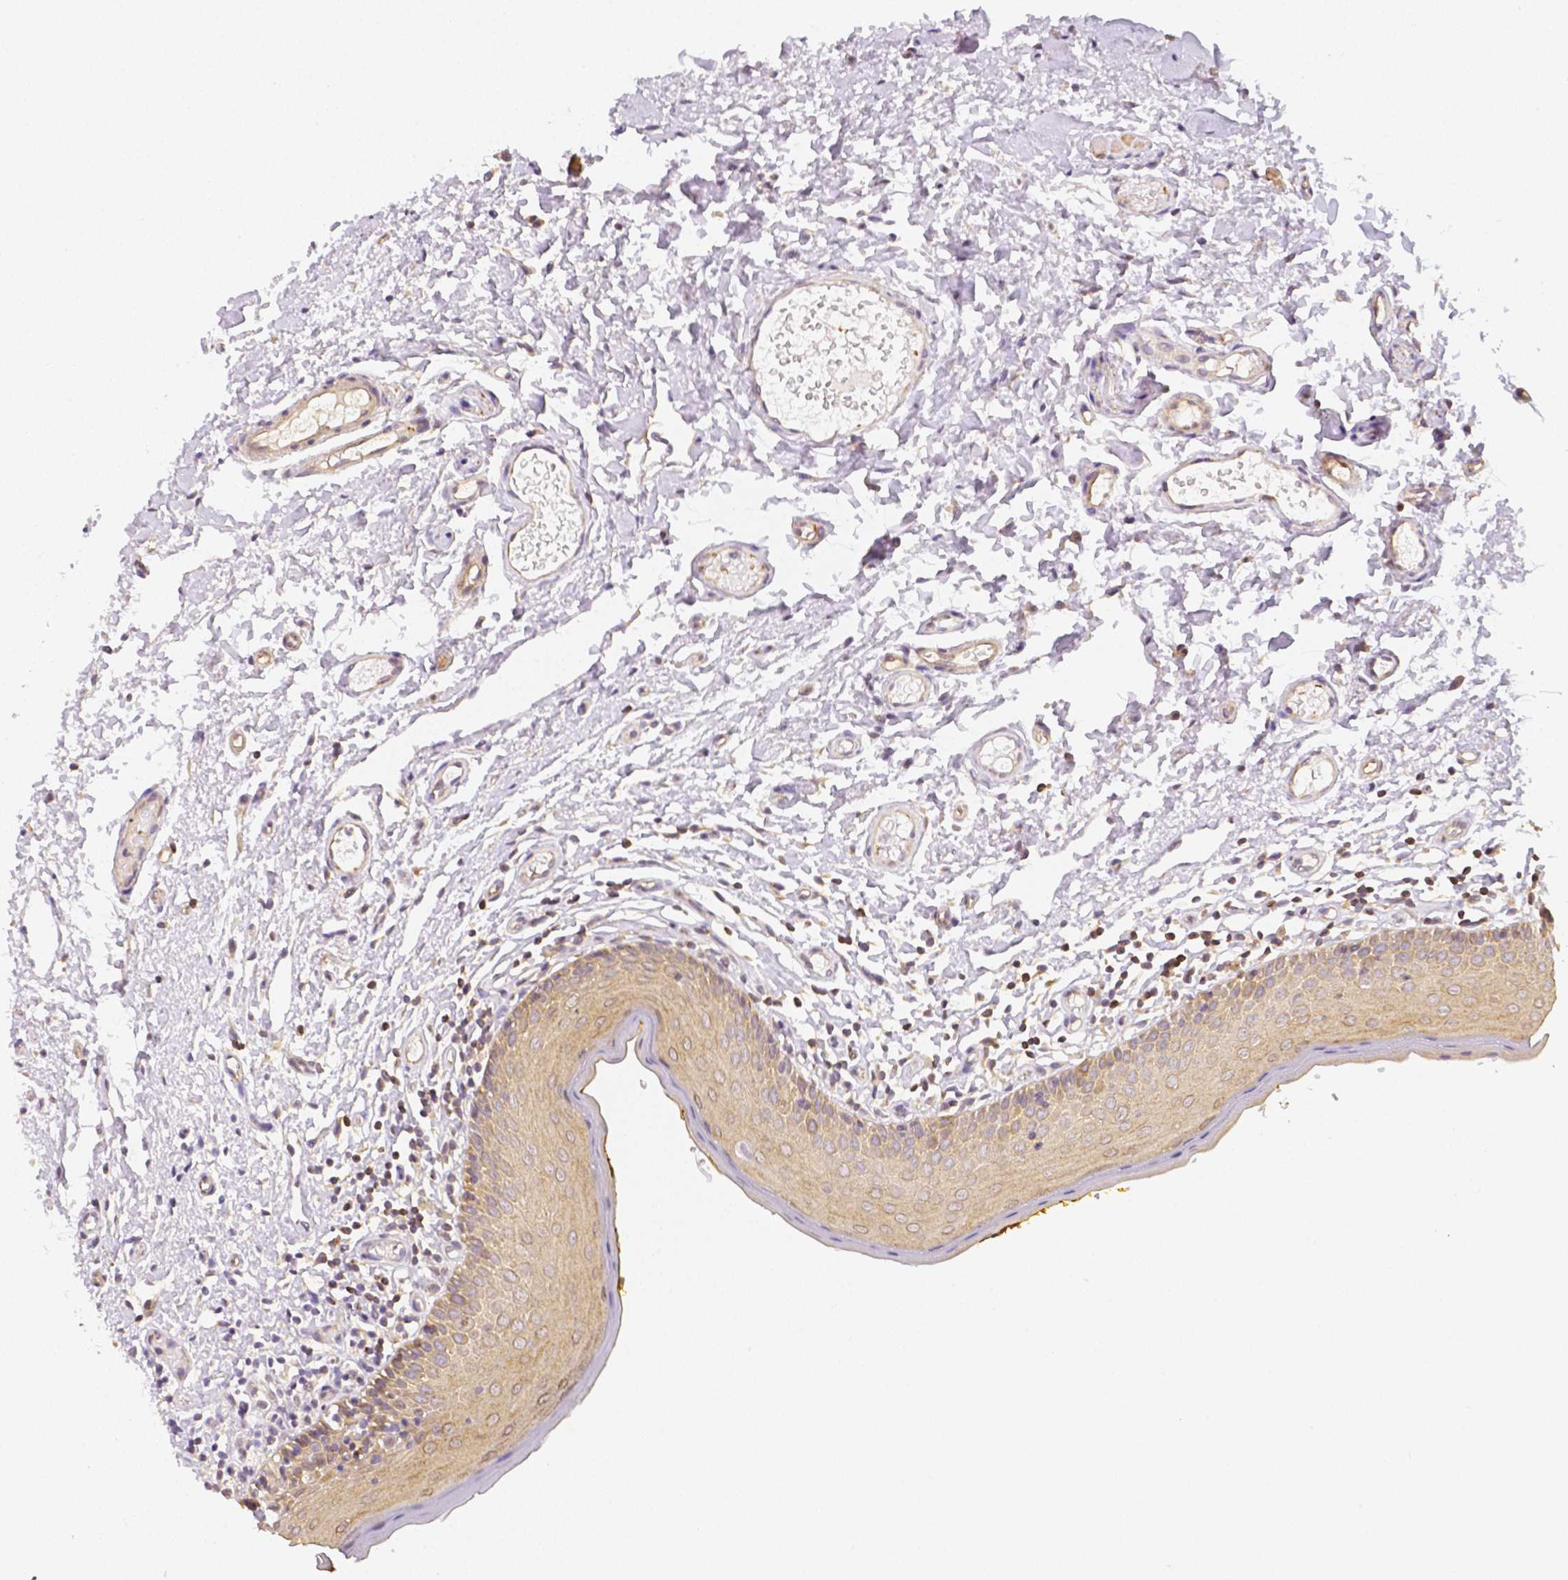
{"staining": {"intensity": "weak", "quantity": ">75%", "location": "cytoplasmic/membranous"}, "tissue": "oral mucosa", "cell_type": "Squamous epithelial cells", "image_type": "normal", "snomed": [{"axis": "morphology", "description": "Normal tissue, NOS"}, {"axis": "topography", "description": "Oral tissue"}, {"axis": "topography", "description": "Tounge, NOS"}], "caption": "This image shows IHC staining of normal oral mucosa, with low weak cytoplasmic/membranous expression in approximately >75% of squamous epithelial cells.", "gene": "C10orf67", "patient": {"sex": "female", "age": 58}}